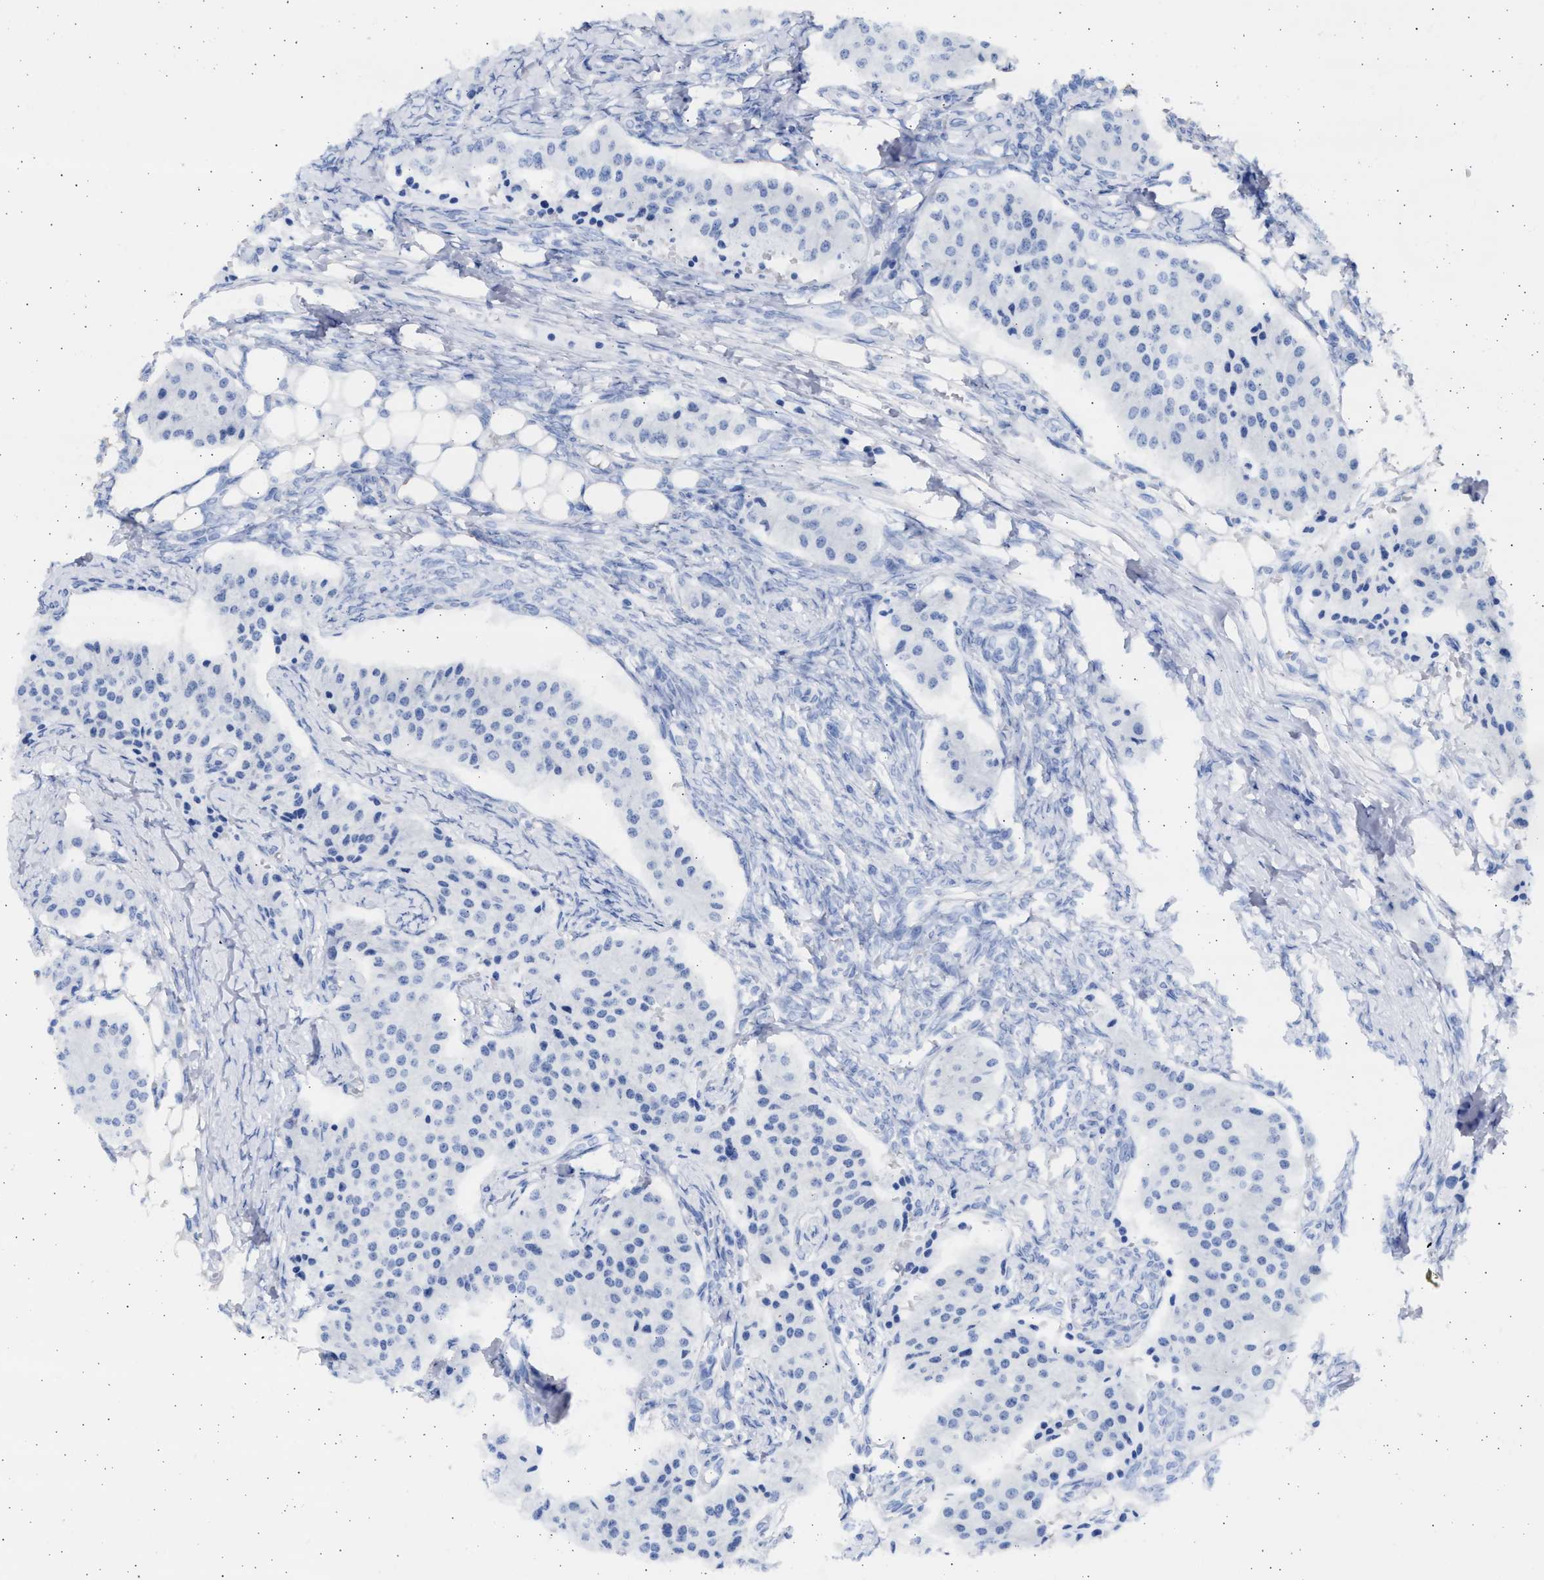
{"staining": {"intensity": "negative", "quantity": "none", "location": "none"}, "tissue": "carcinoid", "cell_type": "Tumor cells", "image_type": "cancer", "snomed": [{"axis": "morphology", "description": "Carcinoid, malignant, NOS"}, {"axis": "topography", "description": "Colon"}], "caption": "Immunohistochemistry of carcinoid displays no staining in tumor cells.", "gene": "ALDOC", "patient": {"sex": "female", "age": 52}}